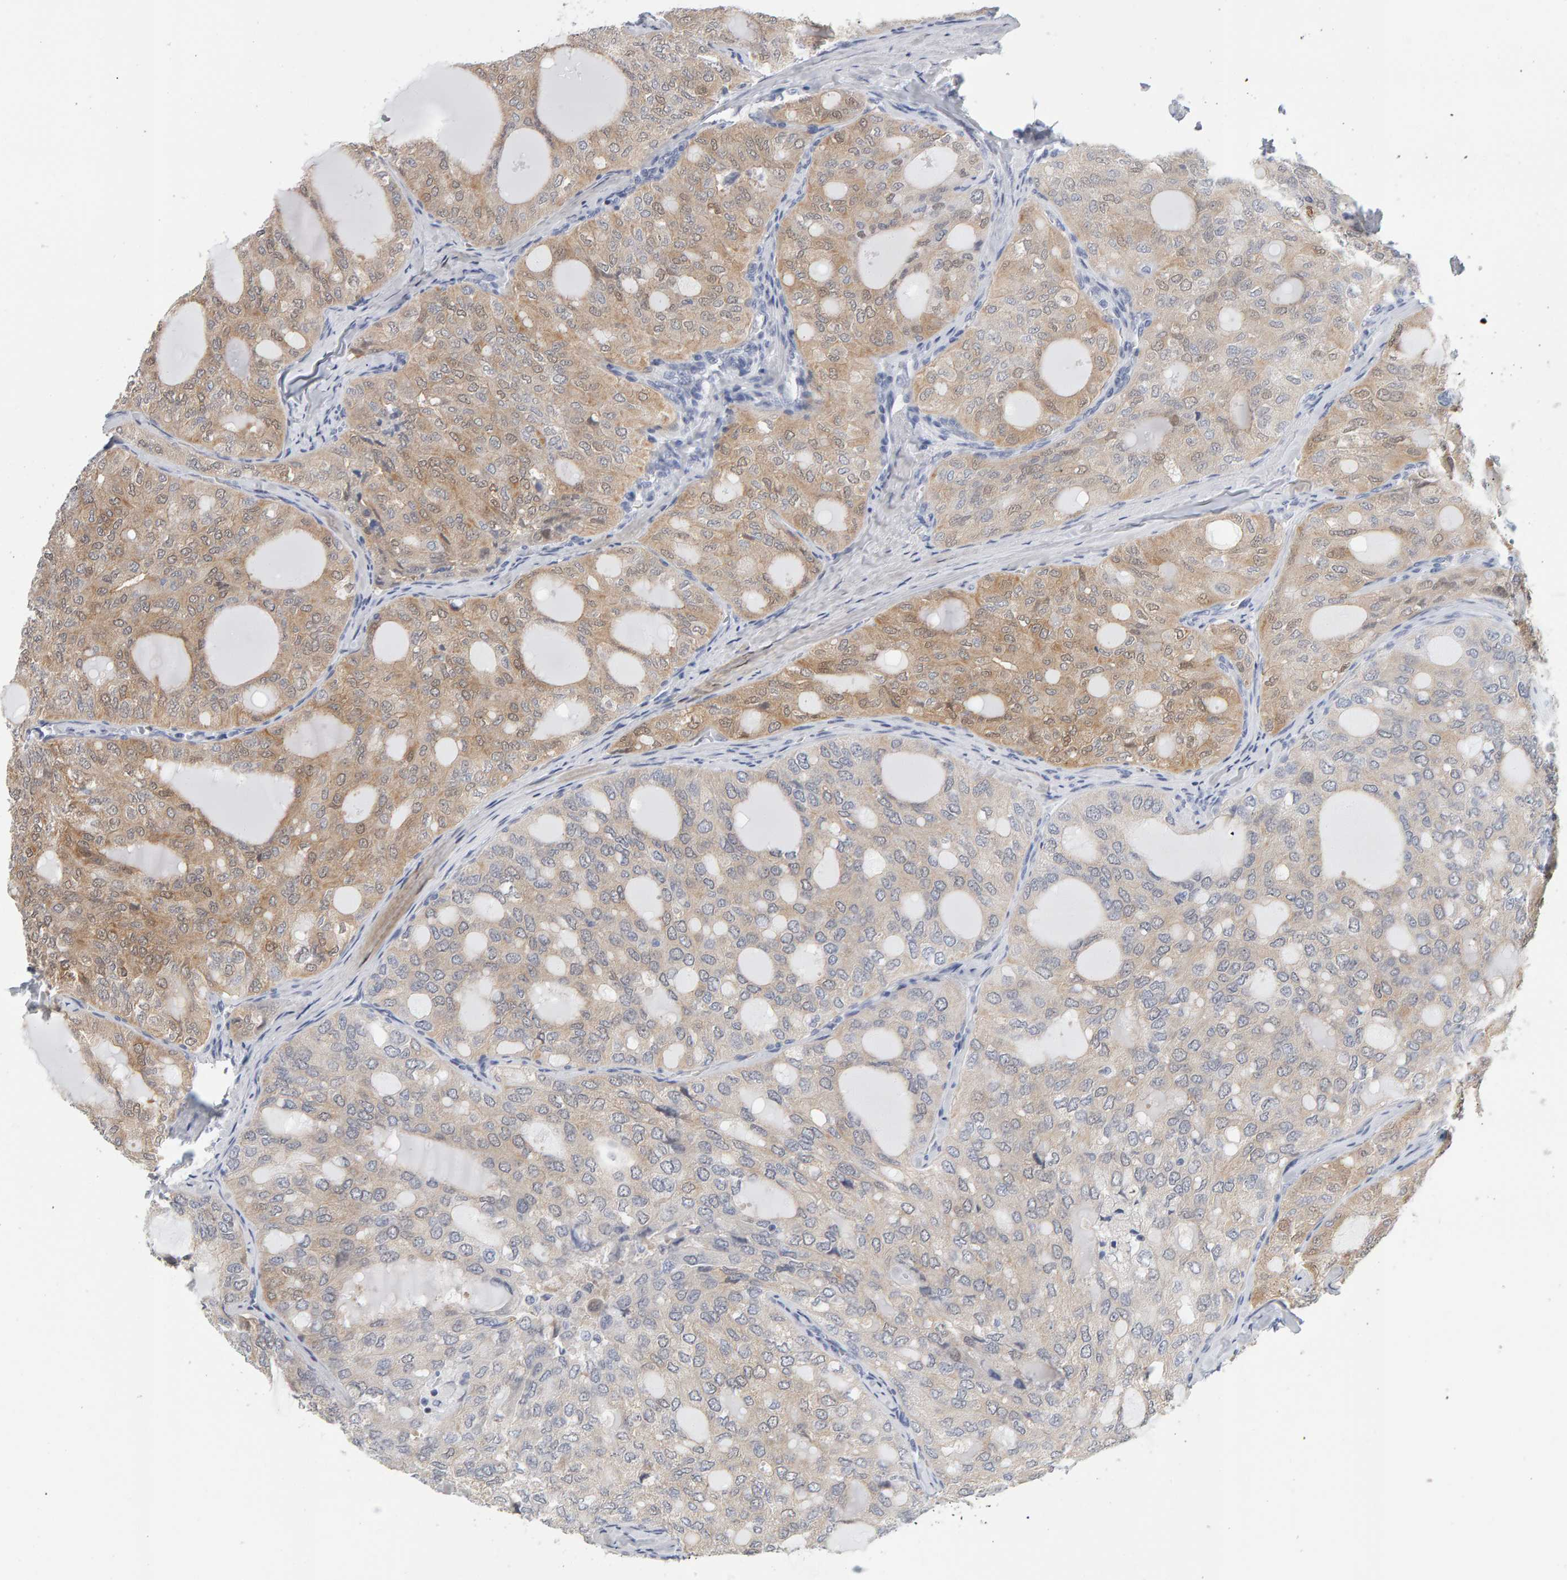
{"staining": {"intensity": "weak", "quantity": "25%-75%", "location": "cytoplasmic/membranous"}, "tissue": "thyroid cancer", "cell_type": "Tumor cells", "image_type": "cancer", "snomed": [{"axis": "morphology", "description": "Follicular adenoma carcinoma, NOS"}, {"axis": "topography", "description": "Thyroid gland"}], "caption": "Immunohistochemical staining of thyroid cancer (follicular adenoma carcinoma) exhibits low levels of weak cytoplasmic/membranous protein expression in about 25%-75% of tumor cells.", "gene": "CTH", "patient": {"sex": "male", "age": 75}}